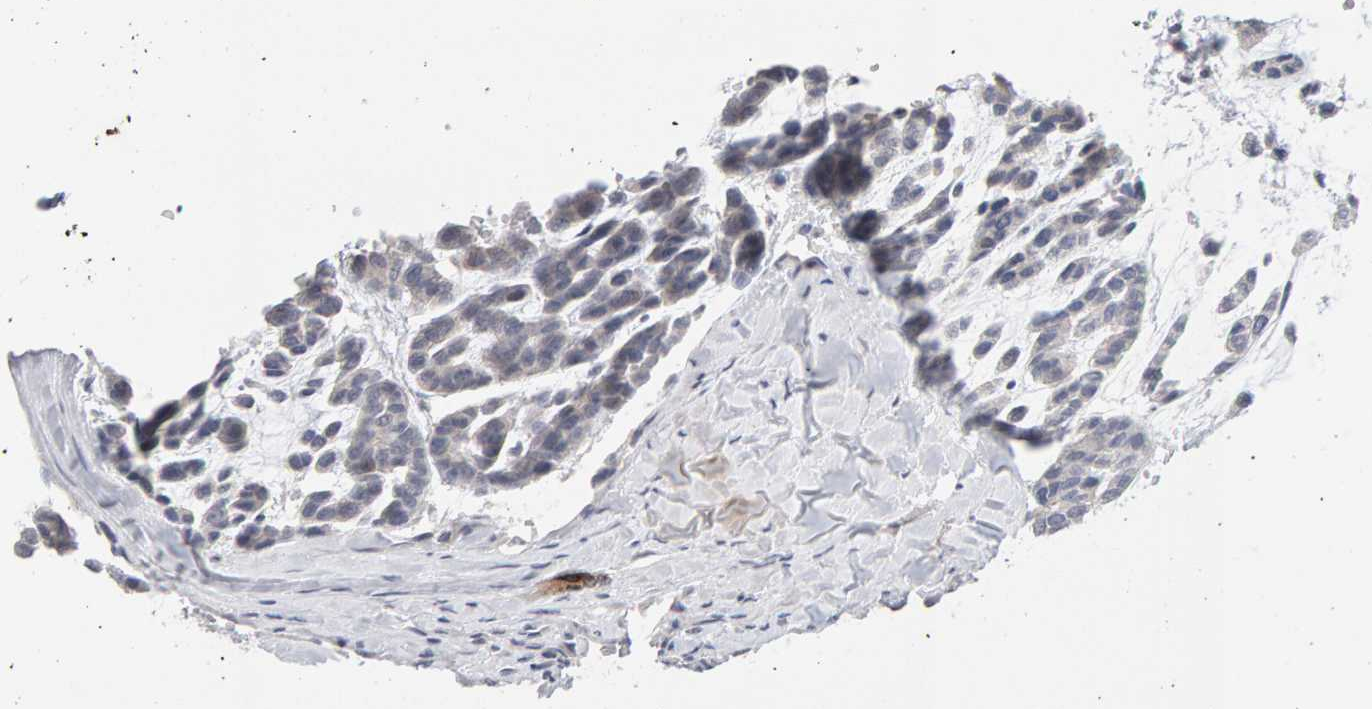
{"staining": {"intensity": "negative", "quantity": "none", "location": "none"}, "tissue": "head and neck cancer", "cell_type": "Tumor cells", "image_type": "cancer", "snomed": [{"axis": "morphology", "description": "Adenocarcinoma, NOS"}, {"axis": "morphology", "description": "Adenoma, NOS"}, {"axis": "topography", "description": "Head-Neck"}], "caption": "Photomicrograph shows no significant protein expression in tumor cells of head and neck adenocarcinoma.", "gene": "HNF4A", "patient": {"sex": "female", "age": 55}}